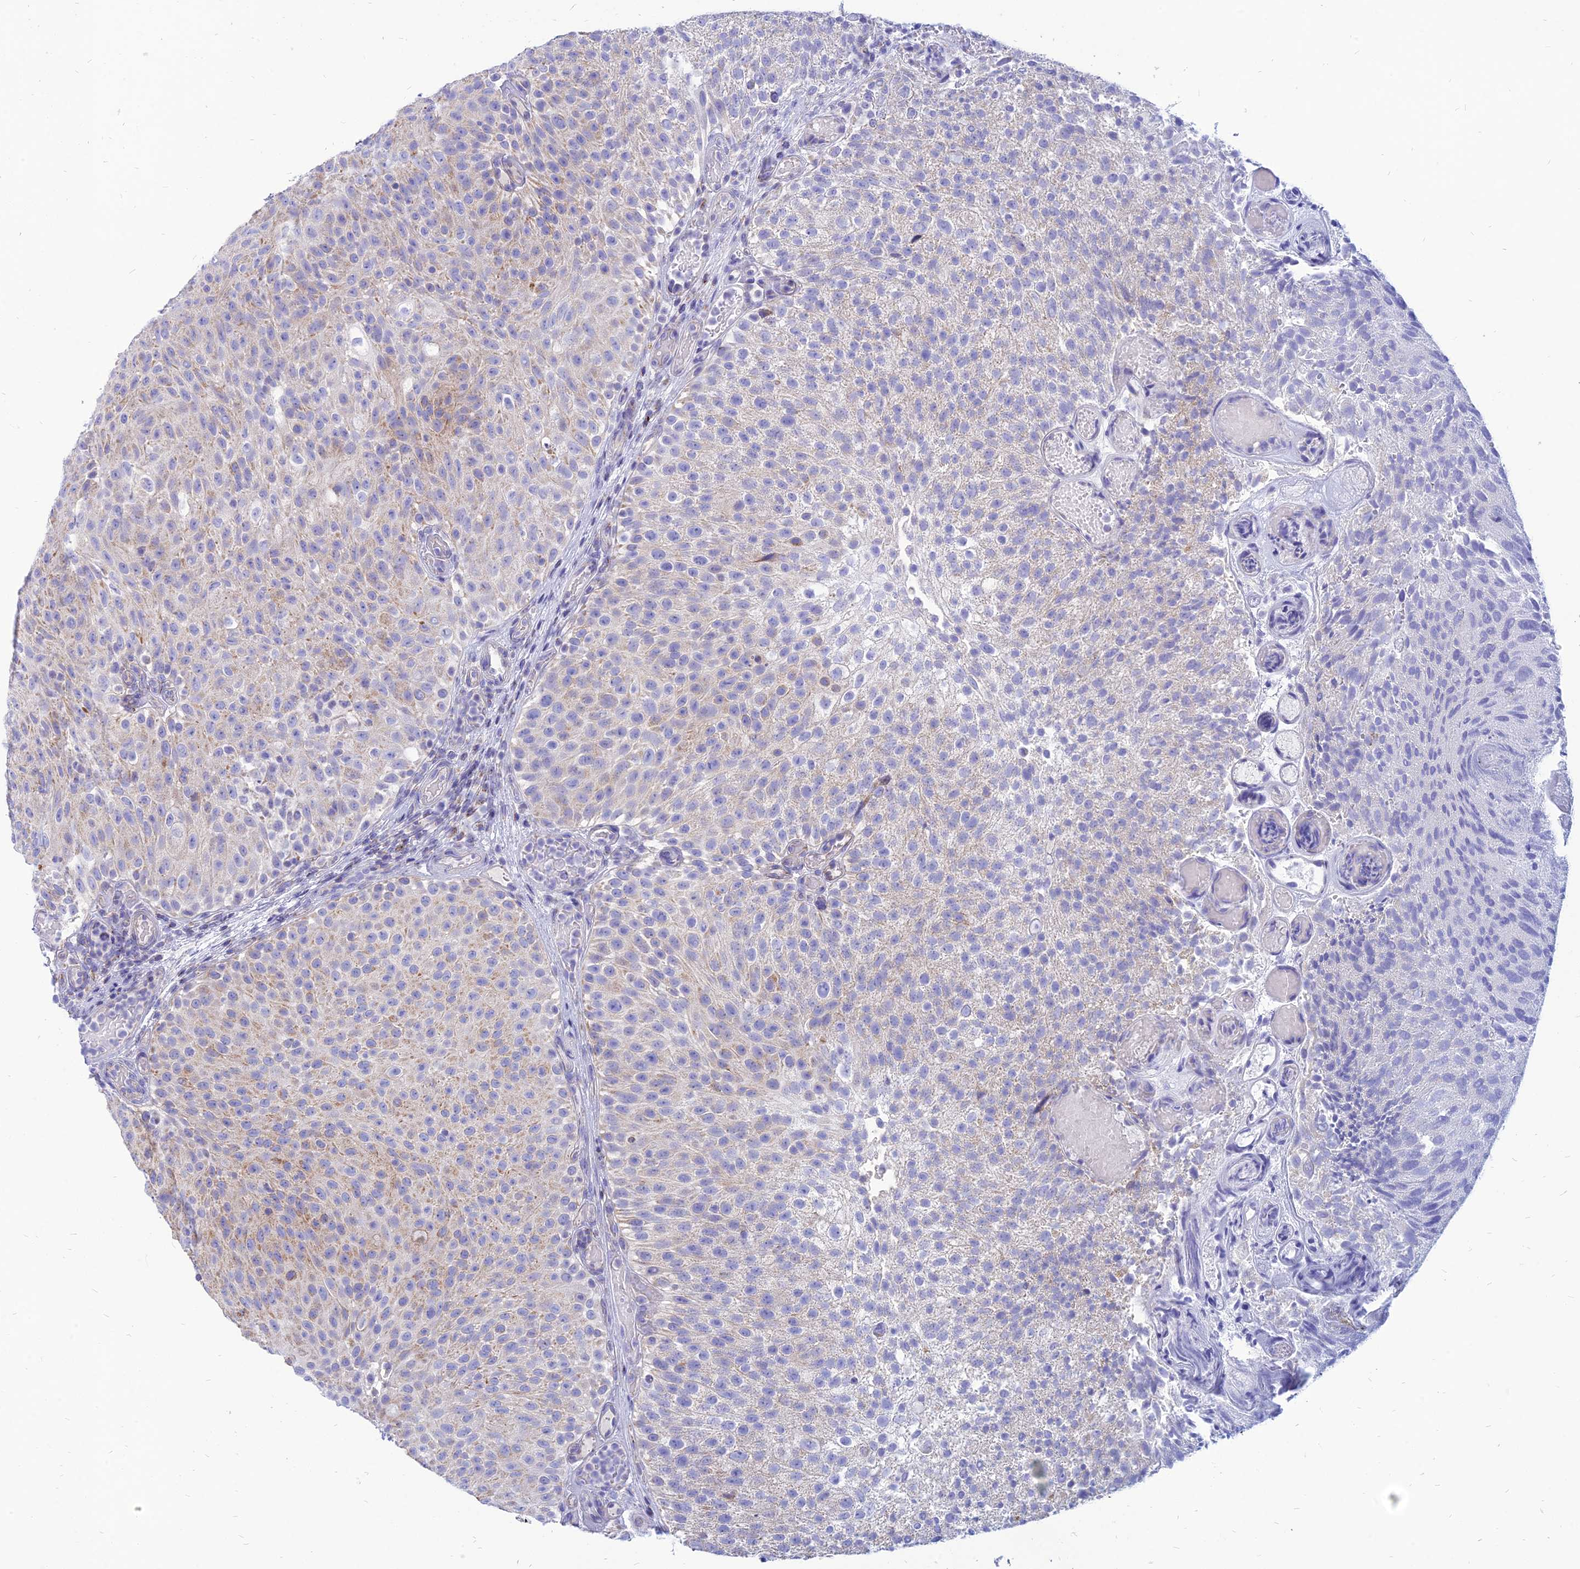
{"staining": {"intensity": "moderate", "quantity": "<25%", "location": "cytoplasmic/membranous"}, "tissue": "urothelial cancer", "cell_type": "Tumor cells", "image_type": "cancer", "snomed": [{"axis": "morphology", "description": "Urothelial carcinoma, Low grade"}, {"axis": "topography", "description": "Urinary bladder"}], "caption": "A high-resolution photomicrograph shows immunohistochemistry (IHC) staining of low-grade urothelial carcinoma, which shows moderate cytoplasmic/membranous staining in approximately <25% of tumor cells. (DAB (3,3'-diaminobenzidine) = brown stain, brightfield microscopy at high magnification).", "gene": "PACC1", "patient": {"sex": "male", "age": 78}}